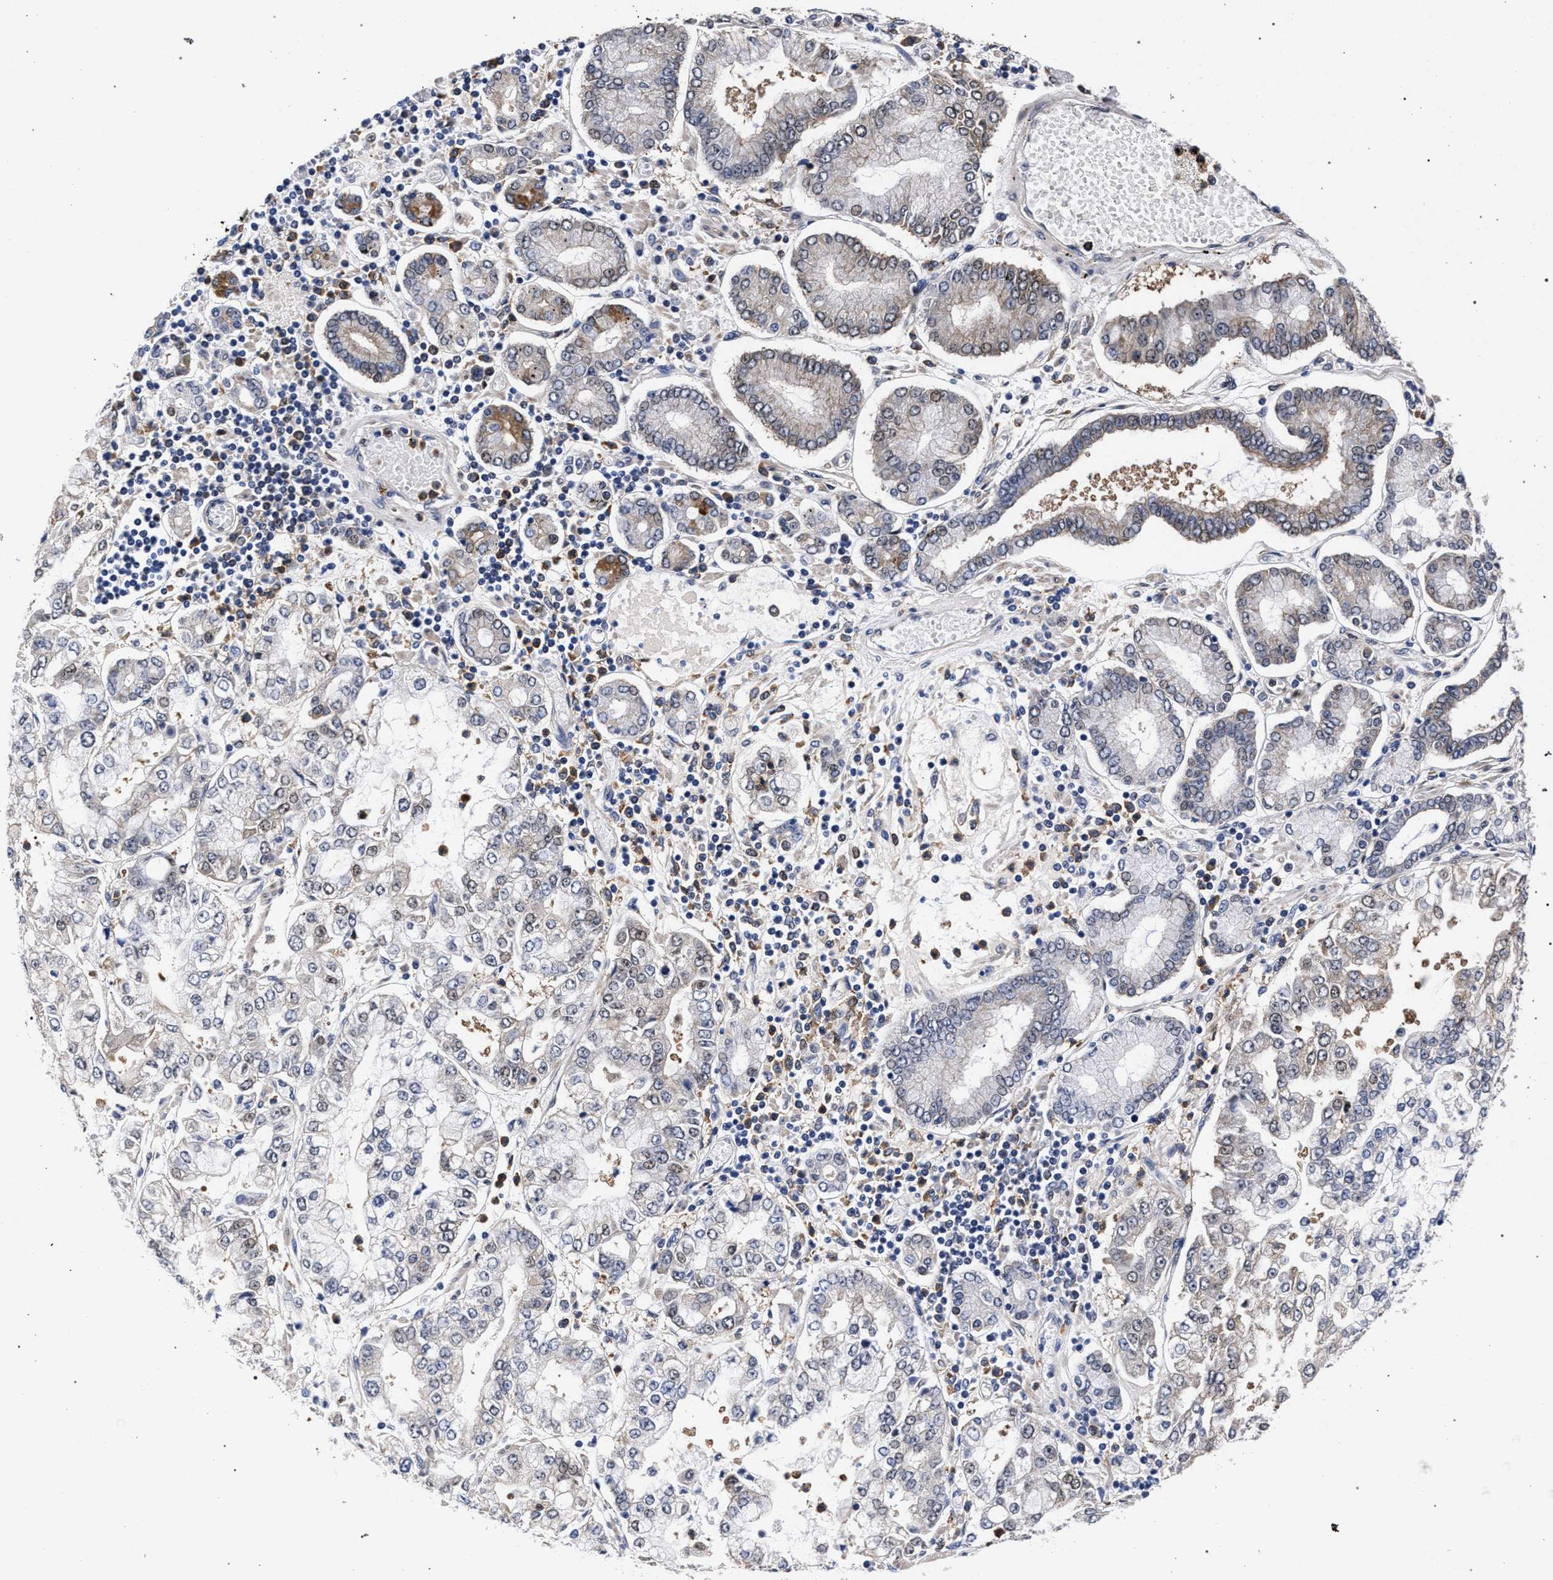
{"staining": {"intensity": "weak", "quantity": "<25%", "location": "cytoplasmic/membranous"}, "tissue": "stomach cancer", "cell_type": "Tumor cells", "image_type": "cancer", "snomed": [{"axis": "morphology", "description": "Adenocarcinoma, NOS"}, {"axis": "topography", "description": "Stomach"}], "caption": "A micrograph of human stomach adenocarcinoma is negative for staining in tumor cells.", "gene": "ZNF462", "patient": {"sex": "male", "age": 76}}